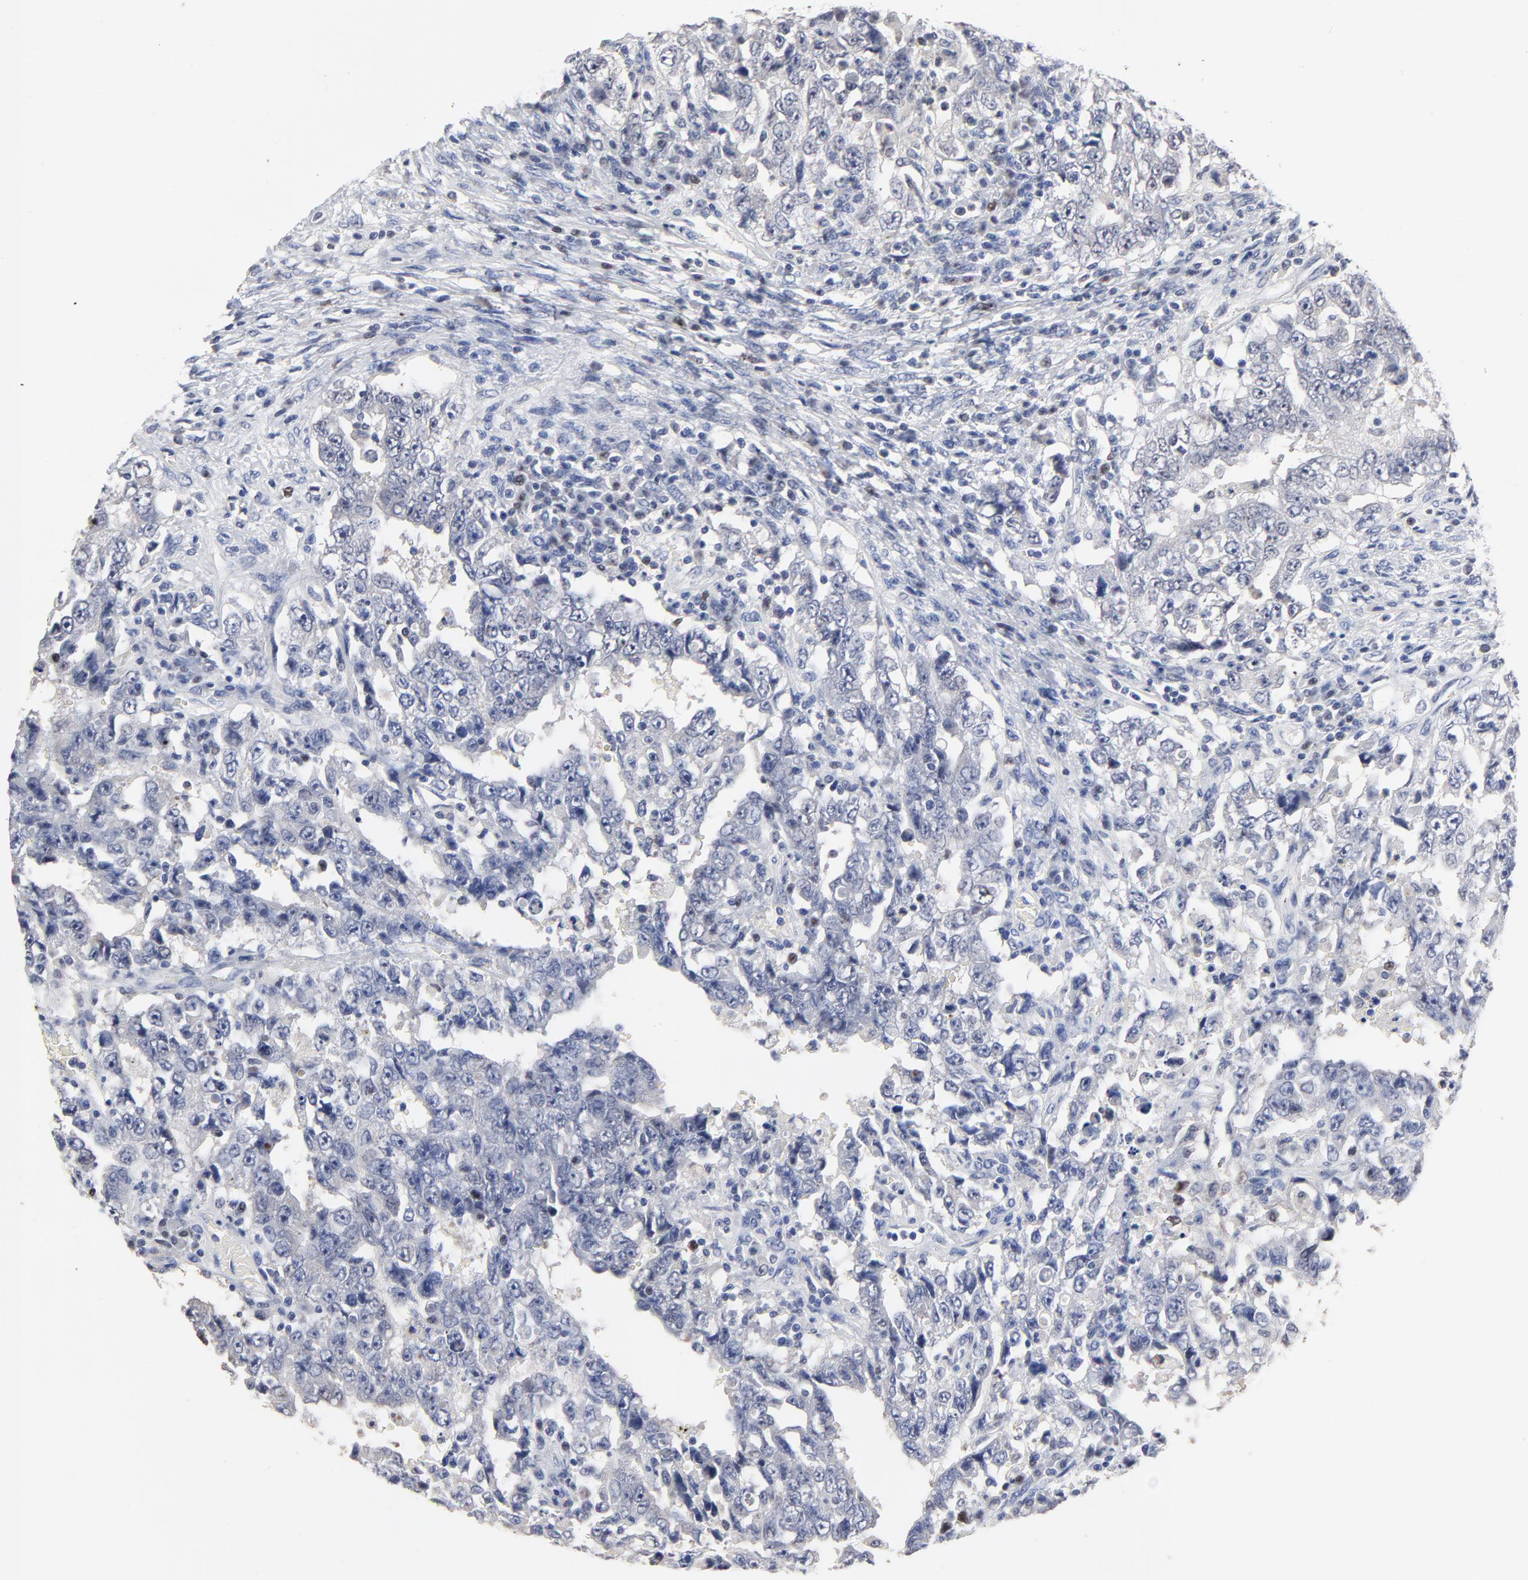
{"staining": {"intensity": "negative", "quantity": "none", "location": "none"}, "tissue": "testis cancer", "cell_type": "Tumor cells", "image_type": "cancer", "snomed": [{"axis": "morphology", "description": "Carcinoma, Embryonal, NOS"}, {"axis": "topography", "description": "Testis"}], "caption": "This histopathology image is of embryonal carcinoma (testis) stained with immunohistochemistry (IHC) to label a protein in brown with the nuclei are counter-stained blue. There is no expression in tumor cells.", "gene": "AADAC", "patient": {"sex": "male", "age": 26}}